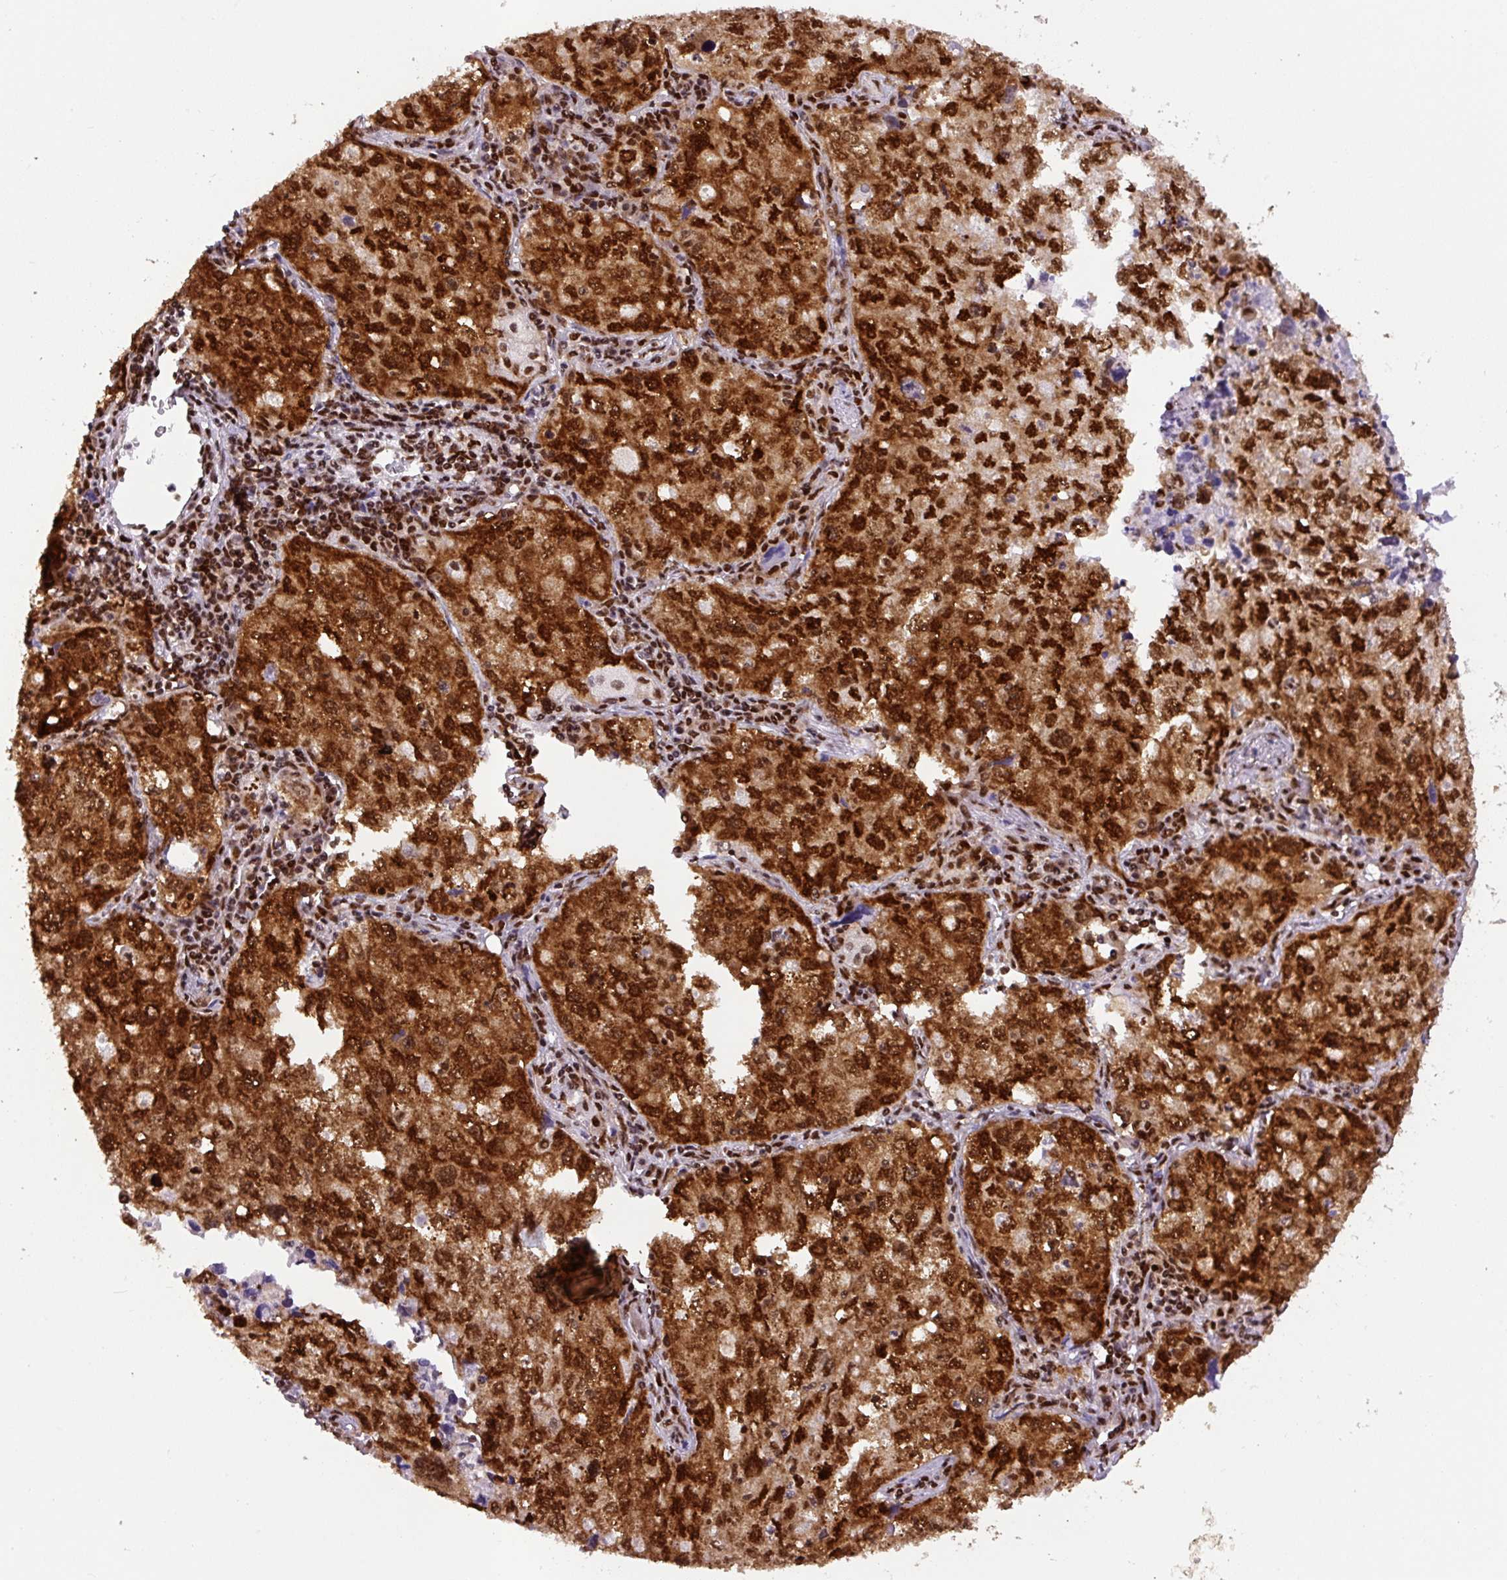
{"staining": {"intensity": "strong", "quantity": ">75%", "location": "cytoplasmic/membranous,nuclear"}, "tissue": "lung cancer", "cell_type": "Tumor cells", "image_type": "cancer", "snomed": [{"axis": "morphology", "description": "Adenocarcinoma, NOS"}, {"axis": "topography", "description": "Lung"}], "caption": "The micrograph reveals staining of lung cancer (adenocarcinoma), revealing strong cytoplasmic/membranous and nuclear protein expression (brown color) within tumor cells.", "gene": "FUS", "patient": {"sex": "female", "age": 57}}